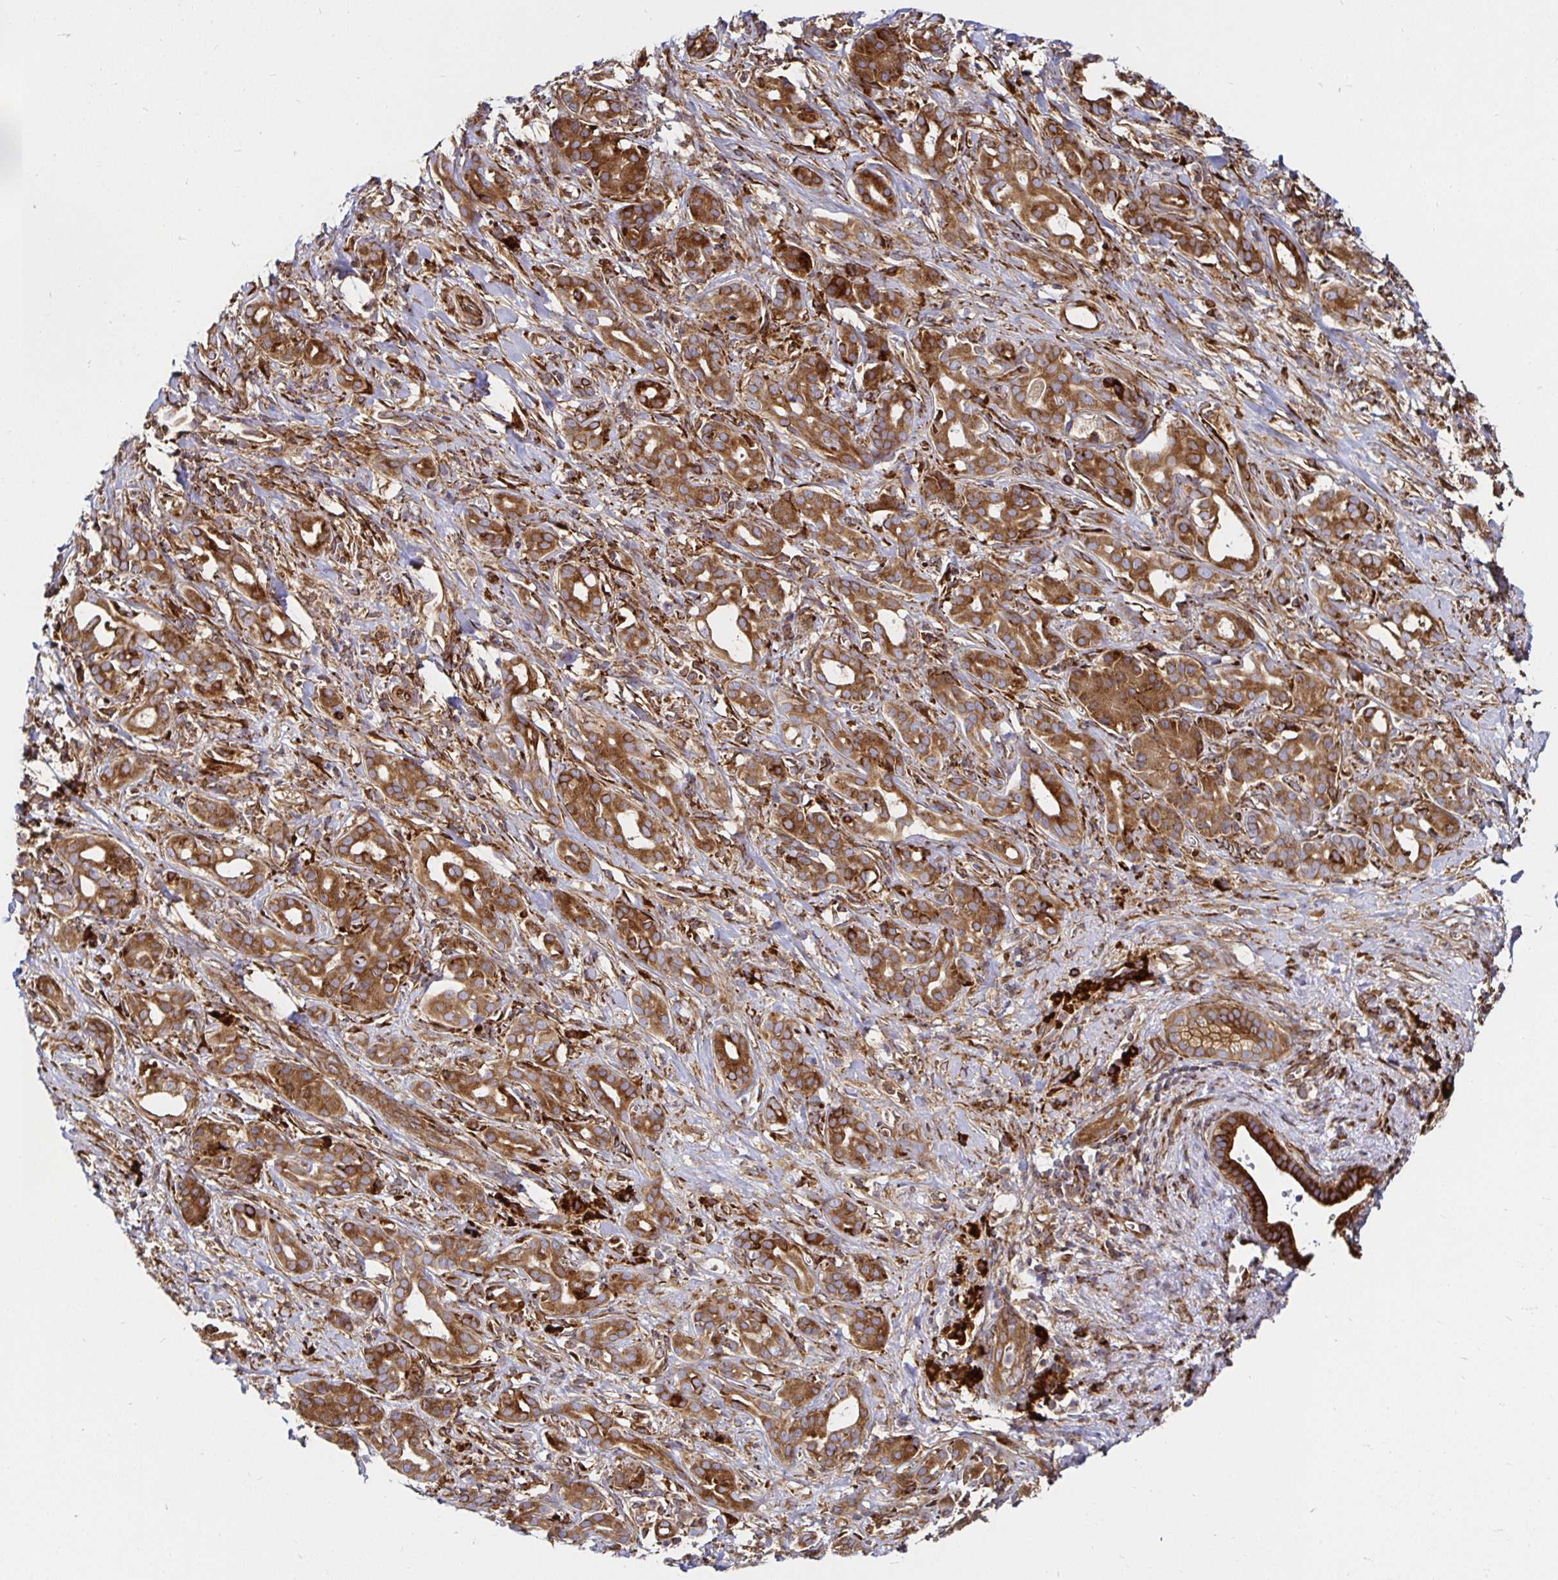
{"staining": {"intensity": "moderate", "quantity": ">75%", "location": "cytoplasmic/membranous"}, "tissue": "pancreatic cancer", "cell_type": "Tumor cells", "image_type": "cancer", "snomed": [{"axis": "morphology", "description": "Adenocarcinoma, NOS"}, {"axis": "topography", "description": "Pancreas"}], "caption": "Adenocarcinoma (pancreatic) was stained to show a protein in brown. There is medium levels of moderate cytoplasmic/membranous staining in about >75% of tumor cells.", "gene": "SMYD3", "patient": {"sex": "male", "age": 61}}